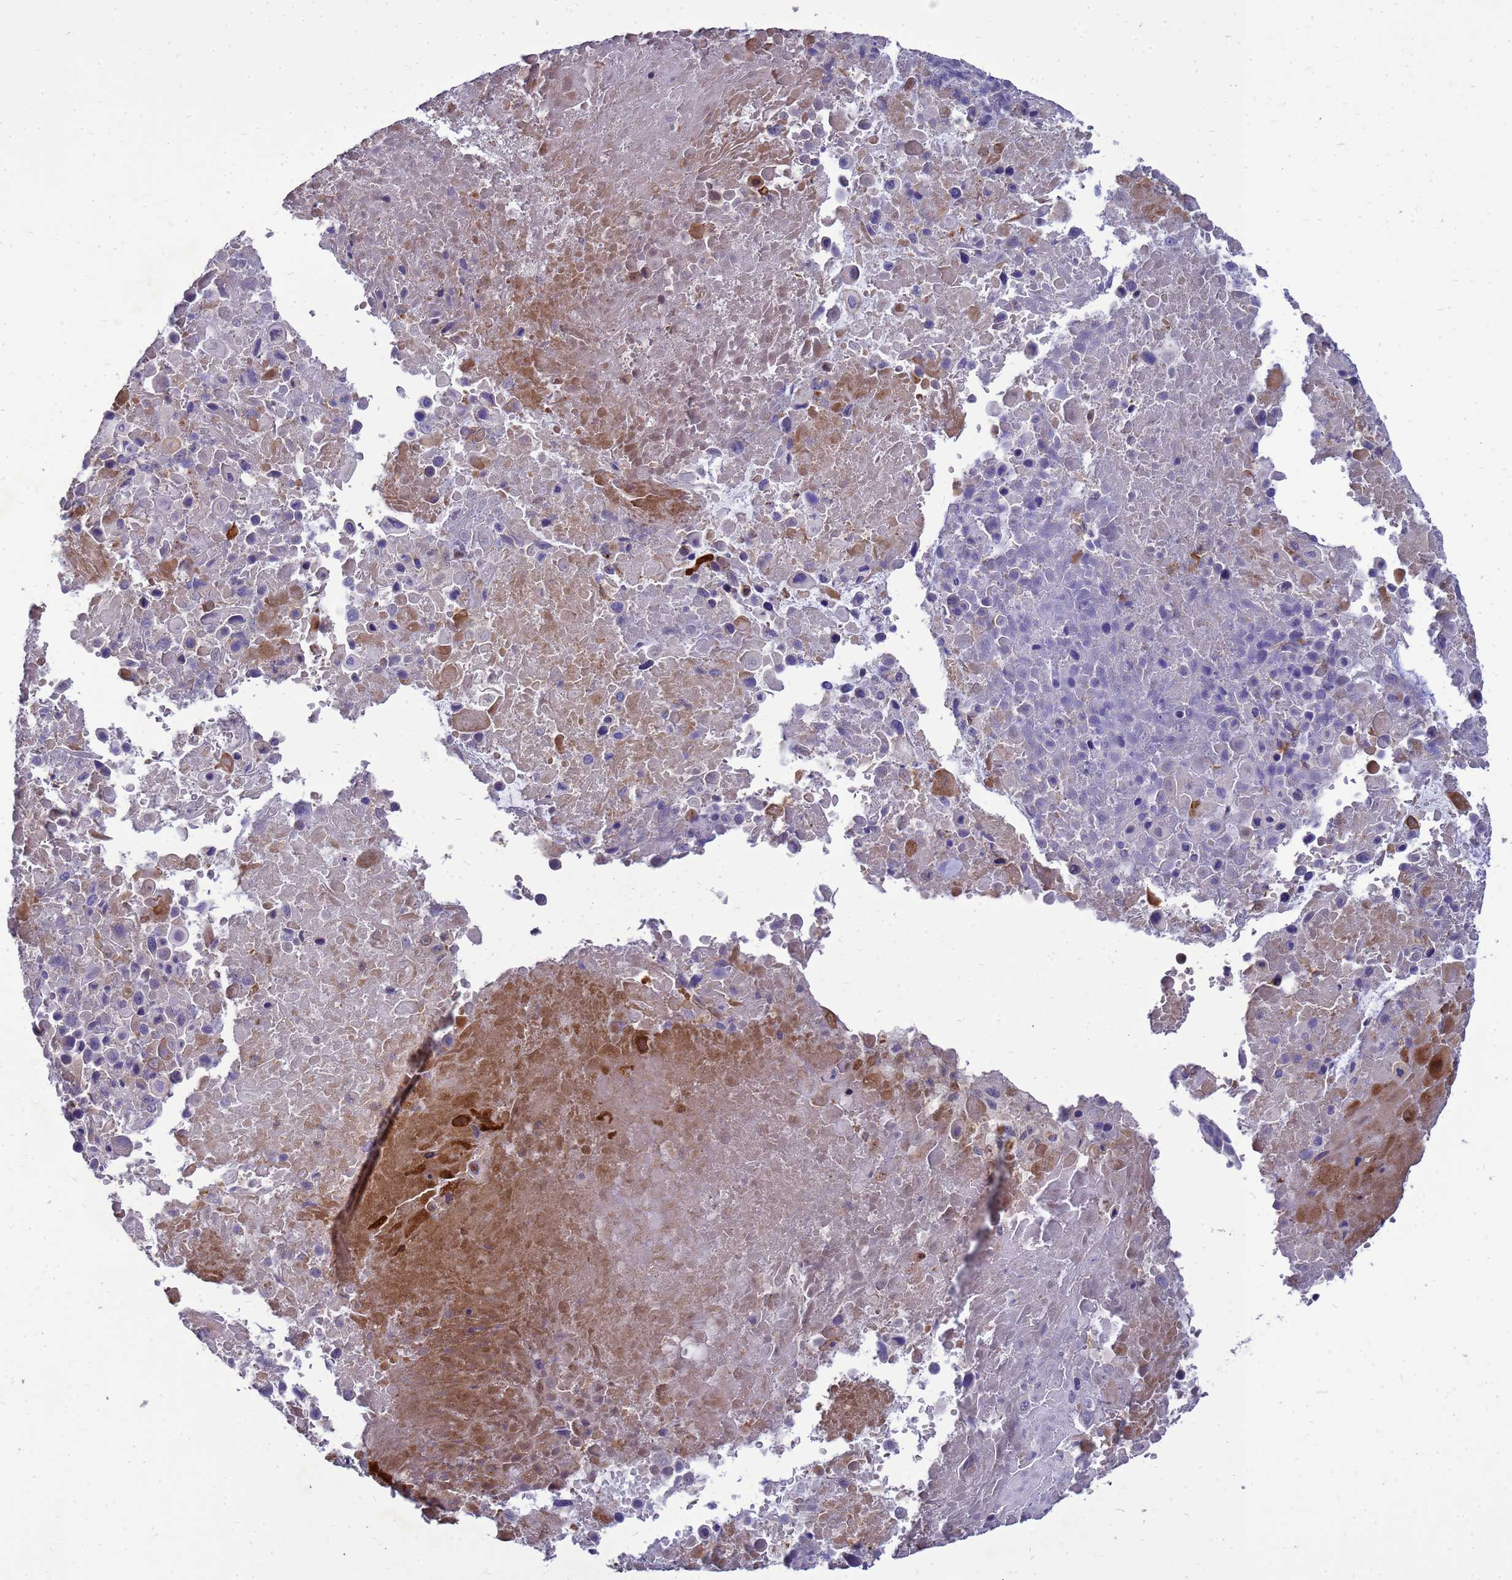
{"staining": {"intensity": "negative", "quantity": "none", "location": "none"}, "tissue": "lung cancer", "cell_type": "Tumor cells", "image_type": "cancer", "snomed": [{"axis": "morphology", "description": "Squamous cell carcinoma, NOS"}, {"axis": "topography", "description": "Lung"}], "caption": "This is a image of IHC staining of squamous cell carcinoma (lung), which shows no expression in tumor cells.", "gene": "EIF4EBP3", "patient": {"sex": "male", "age": 66}}